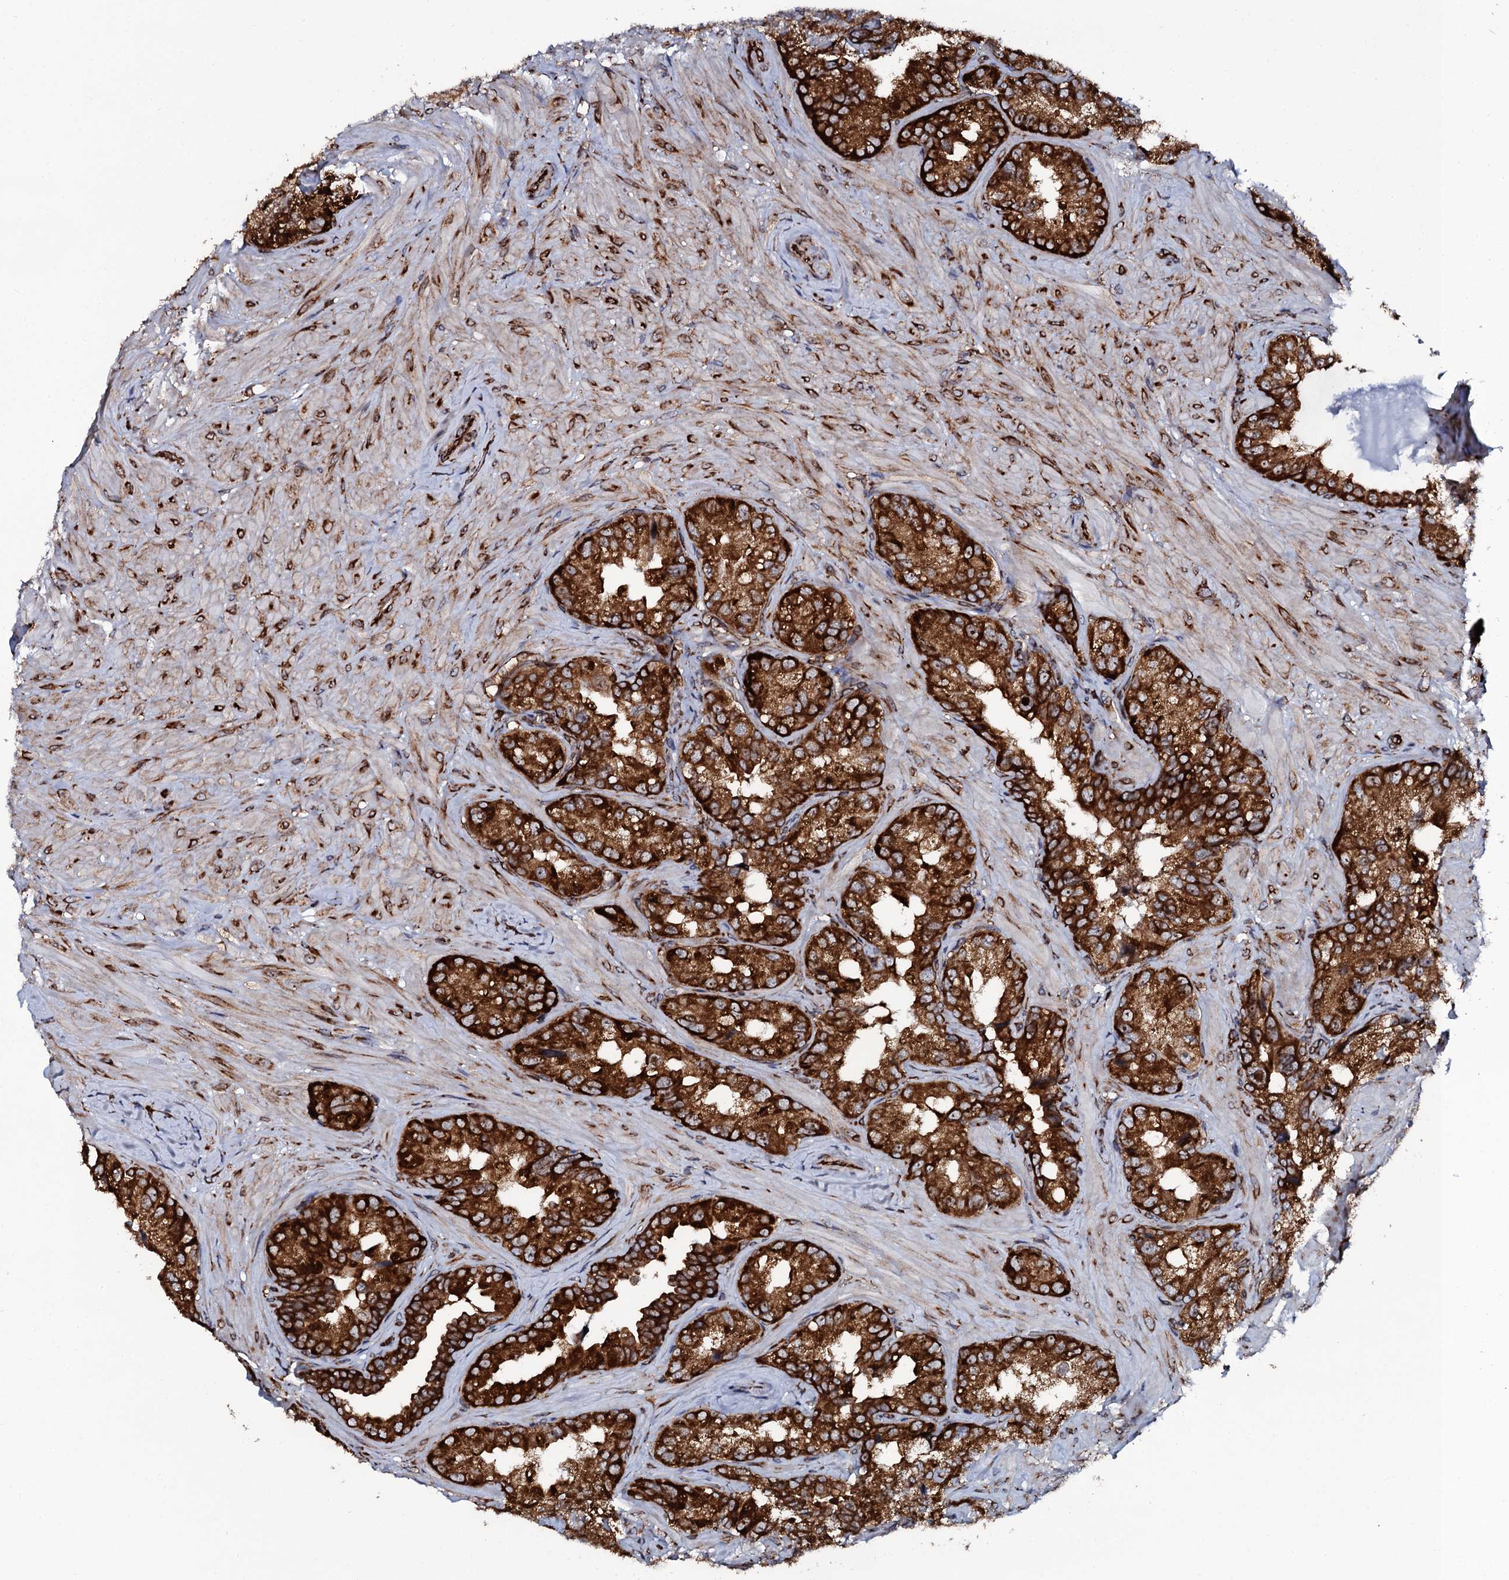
{"staining": {"intensity": "strong", "quantity": ">75%", "location": "cytoplasmic/membranous"}, "tissue": "seminal vesicle", "cell_type": "Glandular cells", "image_type": "normal", "snomed": [{"axis": "morphology", "description": "Normal tissue, NOS"}, {"axis": "topography", "description": "Seminal veicle"}, {"axis": "topography", "description": "Peripheral nerve tissue"}], "caption": "Immunohistochemical staining of normal human seminal vesicle exhibits strong cytoplasmic/membranous protein staining in approximately >75% of glandular cells.", "gene": "SPTY2D1", "patient": {"sex": "male", "age": 67}}